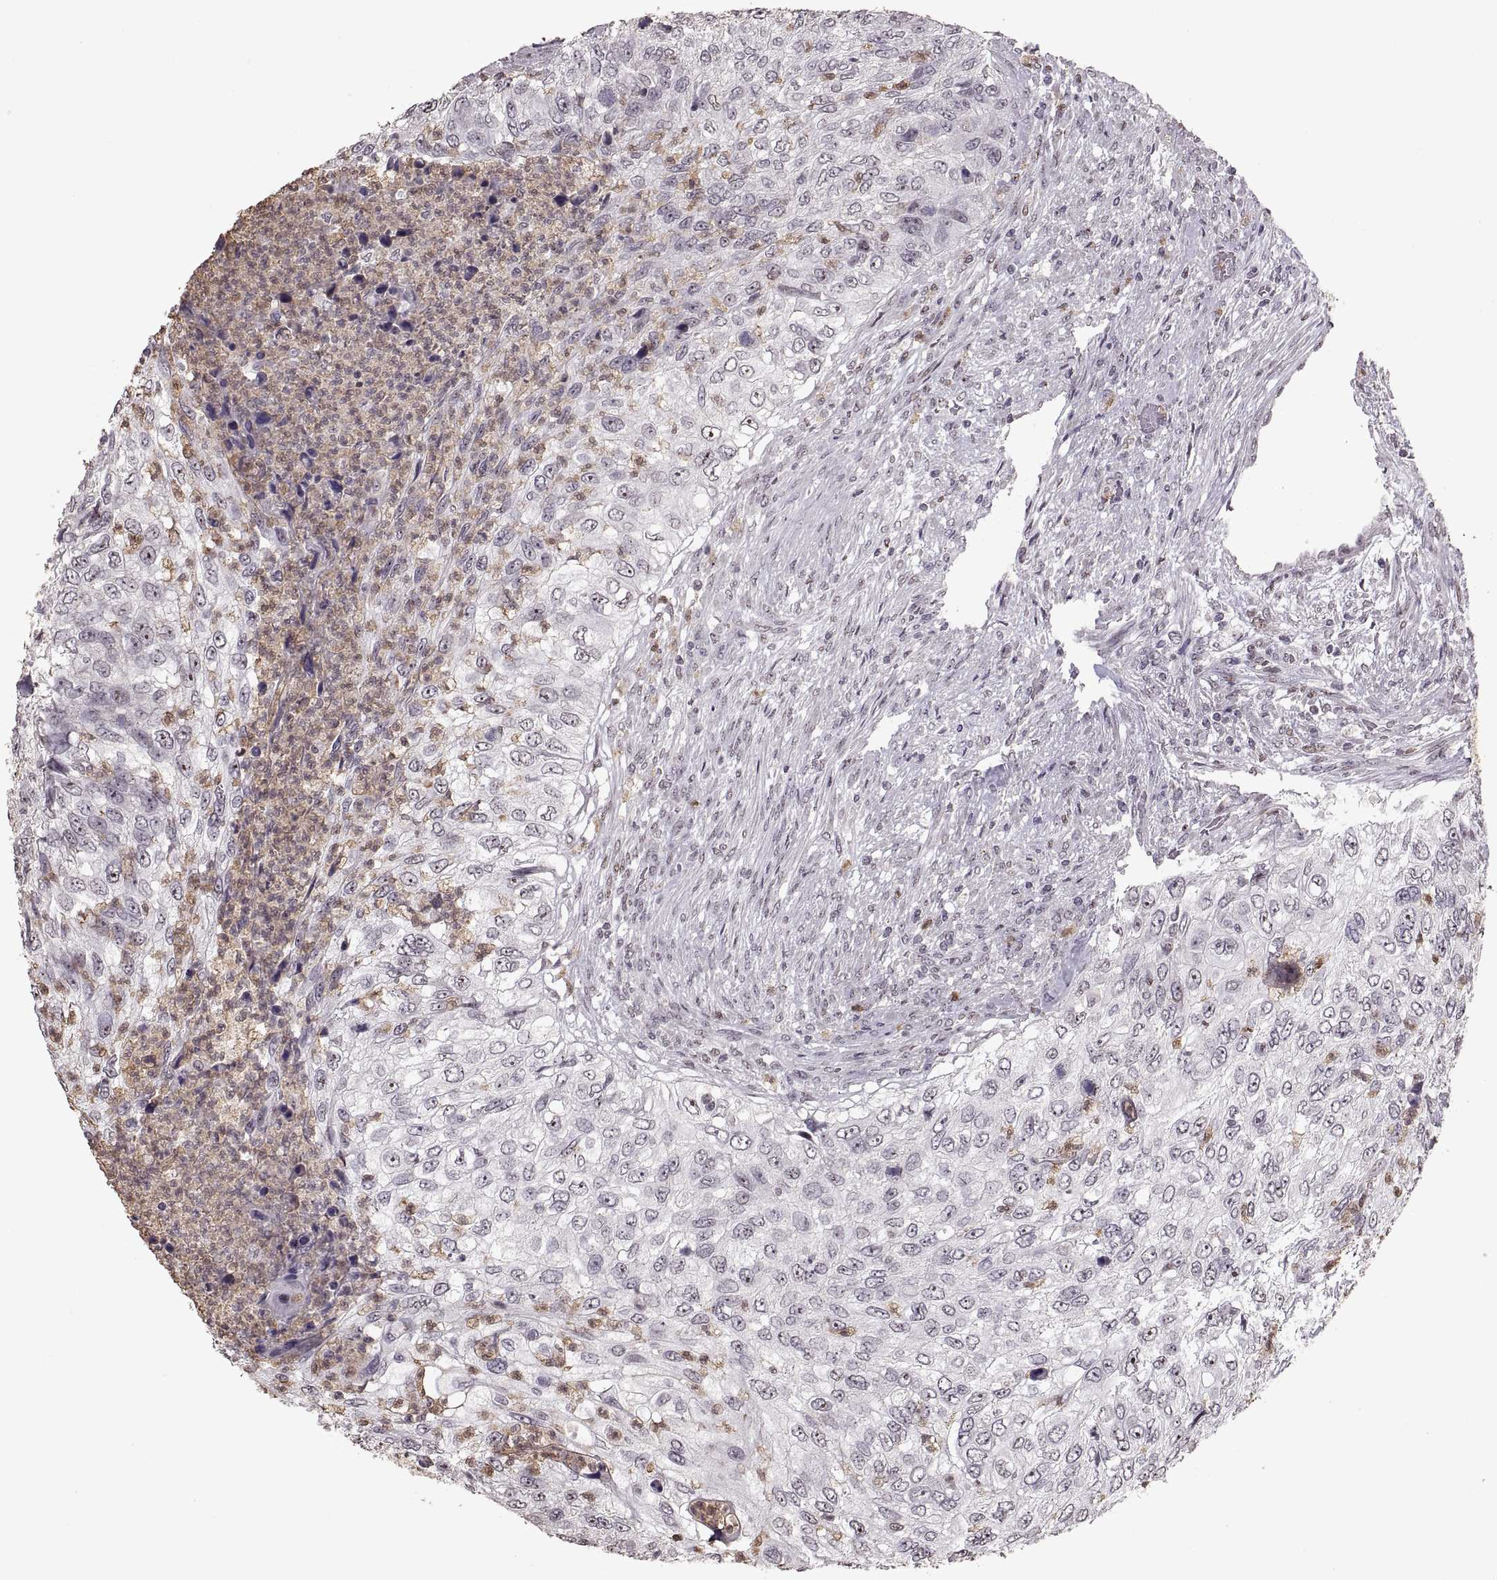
{"staining": {"intensity": "negative", "quantity": "none", "location": "none"}, "tissue": "urothelial cancer", "cell_type": "Tumor cells", "image_type": "cancer", "snomed": [{"axis": "morphology", "description": "Urothelial carcinoma, High grade"}, {"axis": "topography", "description": "Urinary bladder"}], "caption": "Human urothelial cancer stained for a protein using IHC reveals no expression in tumor cells.", "gene": "PALS1", "patient": {"sex": "female", "age": 60}}